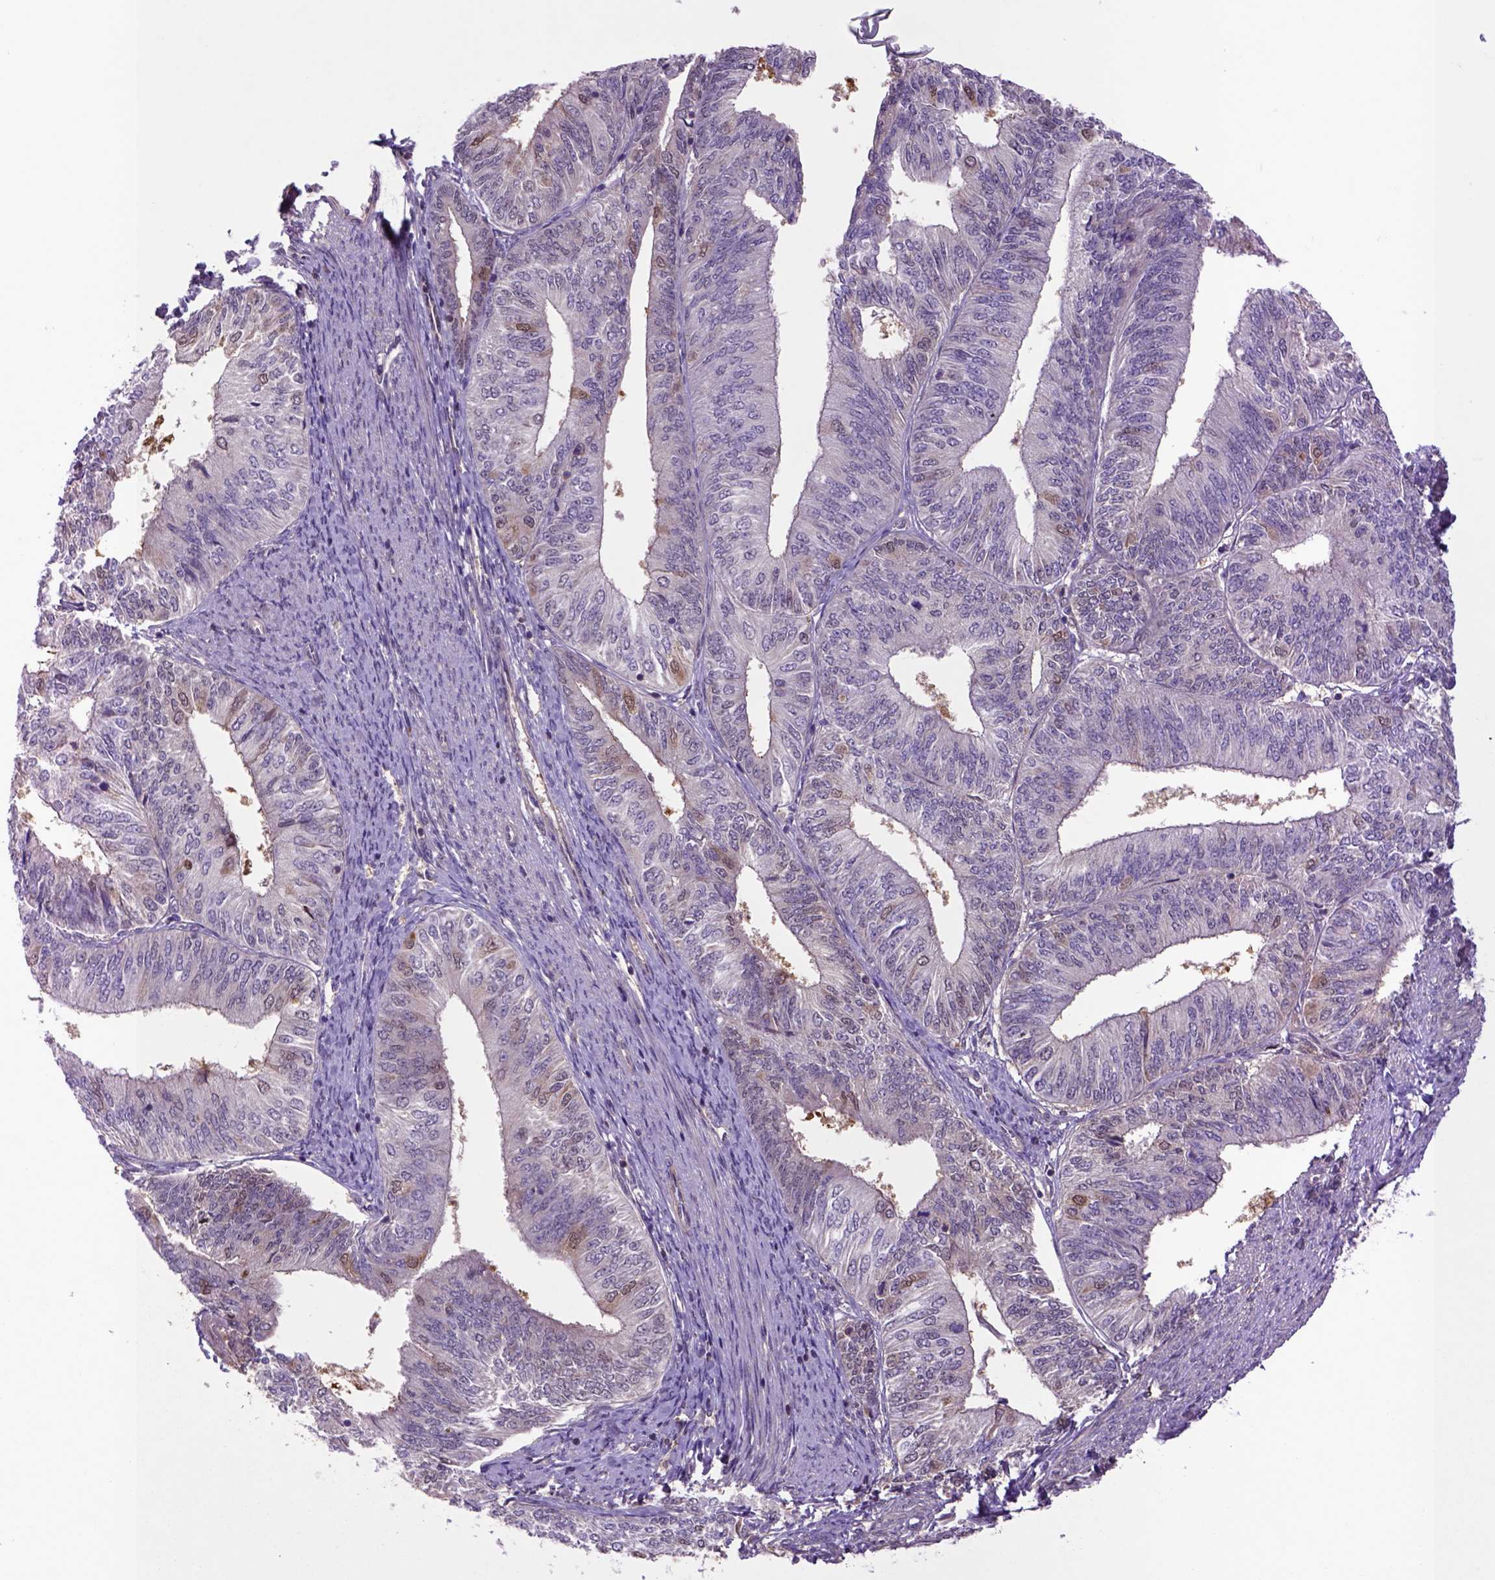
{"staining": {"intensity": "moderate", "quantity": "<25%", "location": "cytoplasmic/membranous"}, "tissue": "endometrial cancer", "cell_type": "Tumor cells", "image_type": "cancer", "snomed": [{"axis": "morphology", "description": "Adenocarcinoma, NOS"}, {"axis": "topography", "description": "Endometrium"}], "caption": "The image demonstrates a brown stain indicating the presence of a protein in the cytoplasmic/membranous of tumor cells in adenocarcinoma (endometrial).", "gene": "HSPBP1", "patient": {"sex": "female", "age": 58}}